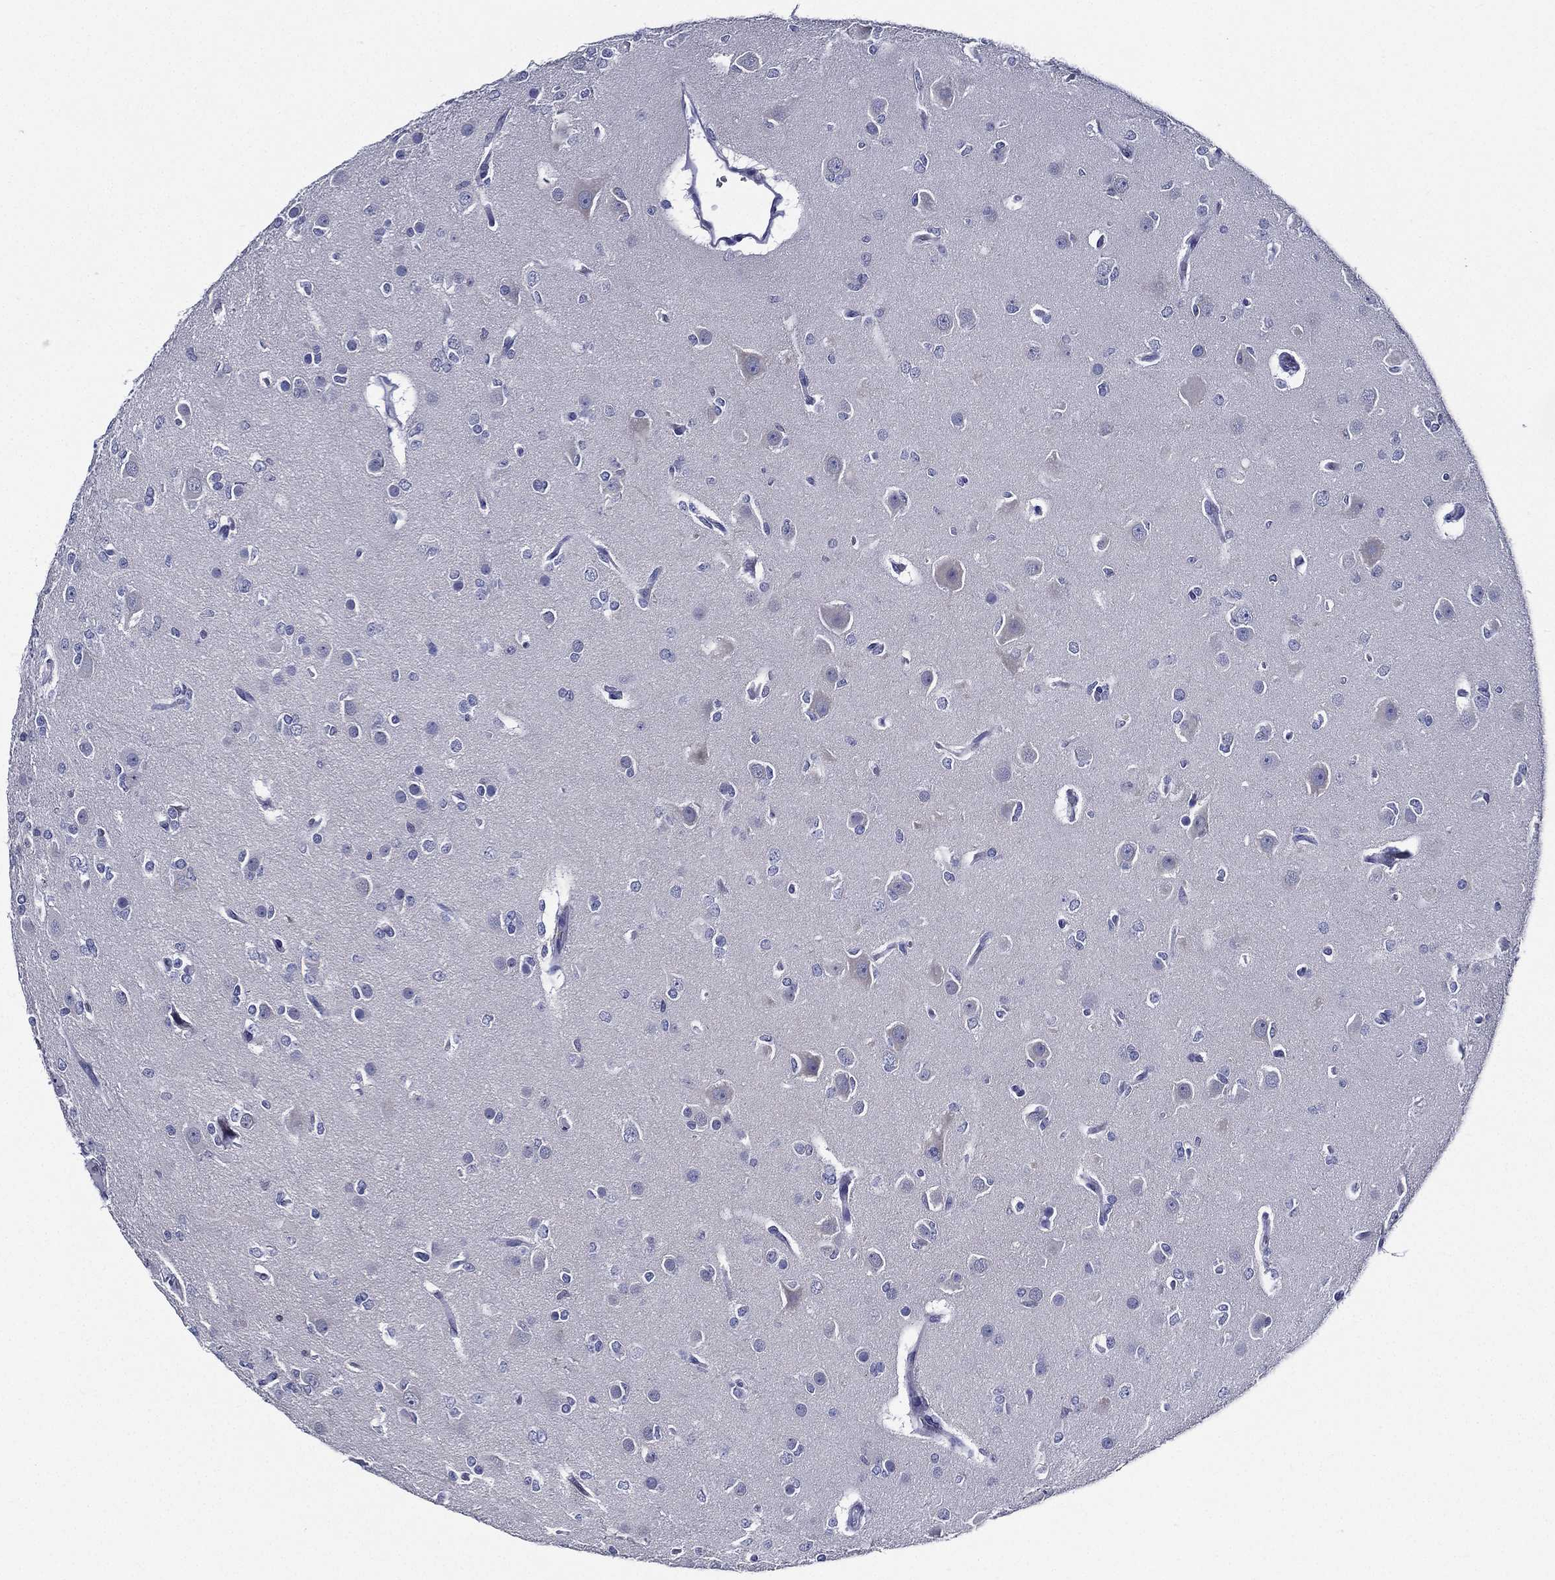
{"staining": {"intensity": "negative", "quantity": "none", "location": "none"}, "tissue": "glioma", "cell_type": "Tumor cells", "image_type": "cancer", "snomed": [{"axis": "morphology", "description": "Glioma, malignant, Low grade"}, {"axis": "topography", "description": "Brain"}], "caption": "Immunohistochemistry histopathology image of neoplastic tissue: glioma stained with DAB demonstrates no significant protein expression in tumor cells.", "gene": "NEDD9", "patient": {"sex": "male", "age": 27}}